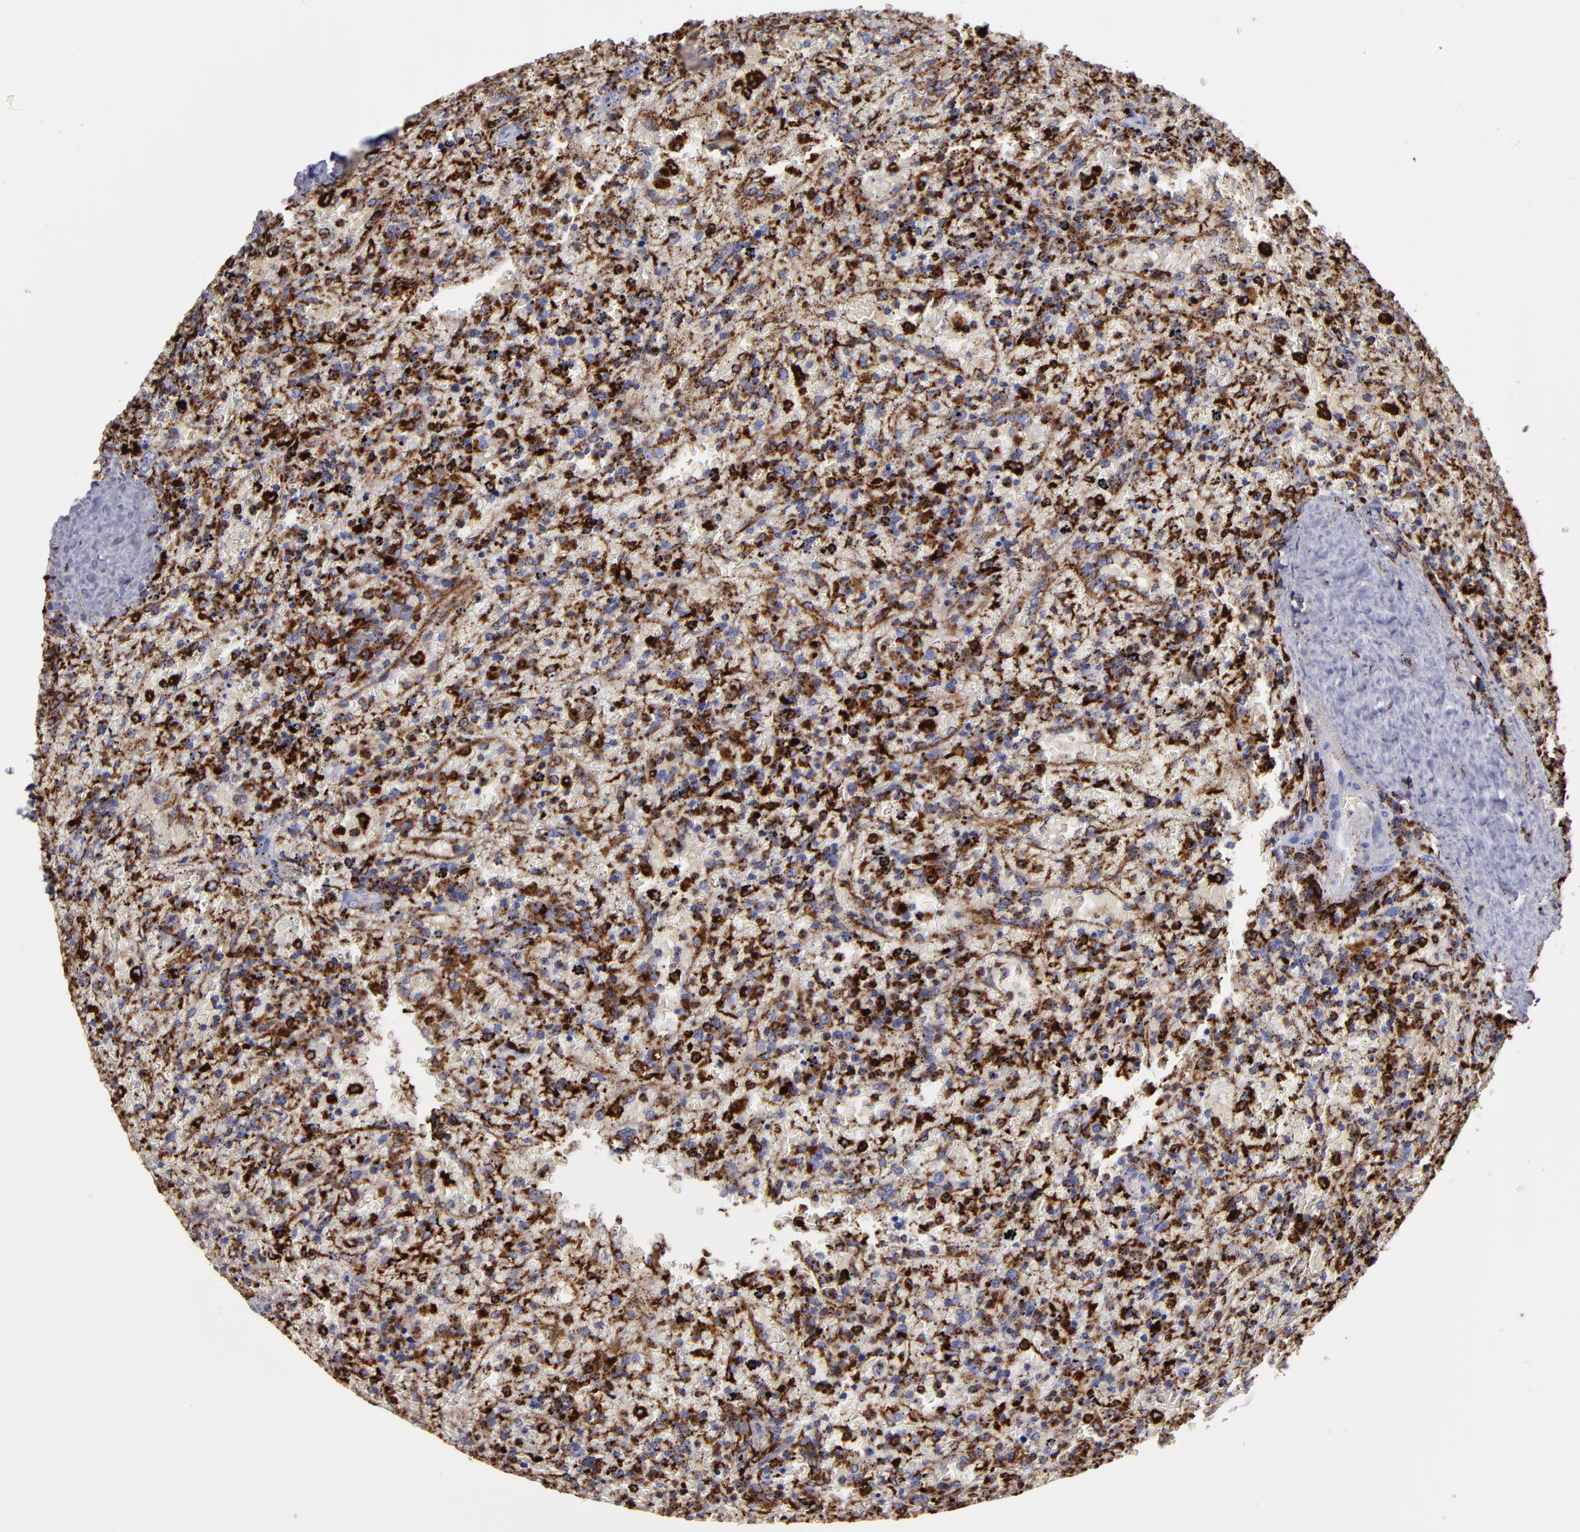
{"staining": {"intensity": "moderate", "quantity": ">75%", "location": "cytoplasmic/membranous"}, "tissue": "lymphoma", "cell_type": "Tumor cells", "image_type": "cancer", "snomed": [{"axis": "morphology", "description": "Malignant lymphoma, non-Hodgkin's type, High grade"}, {"axis": "topography", "description": "Spleen"}, {"axis": "topography", "description": "Lymph node"}], "caption": "High-grade malignant lymphoma, non-Hodgkin's type was stained to show a protein in brown. There is medium levels of moderate cytoplasmic/membranous staining in approximately >75% of tumor cells.", "gene": "CTSS", "patient": {"sex": "female", "age": 70}}